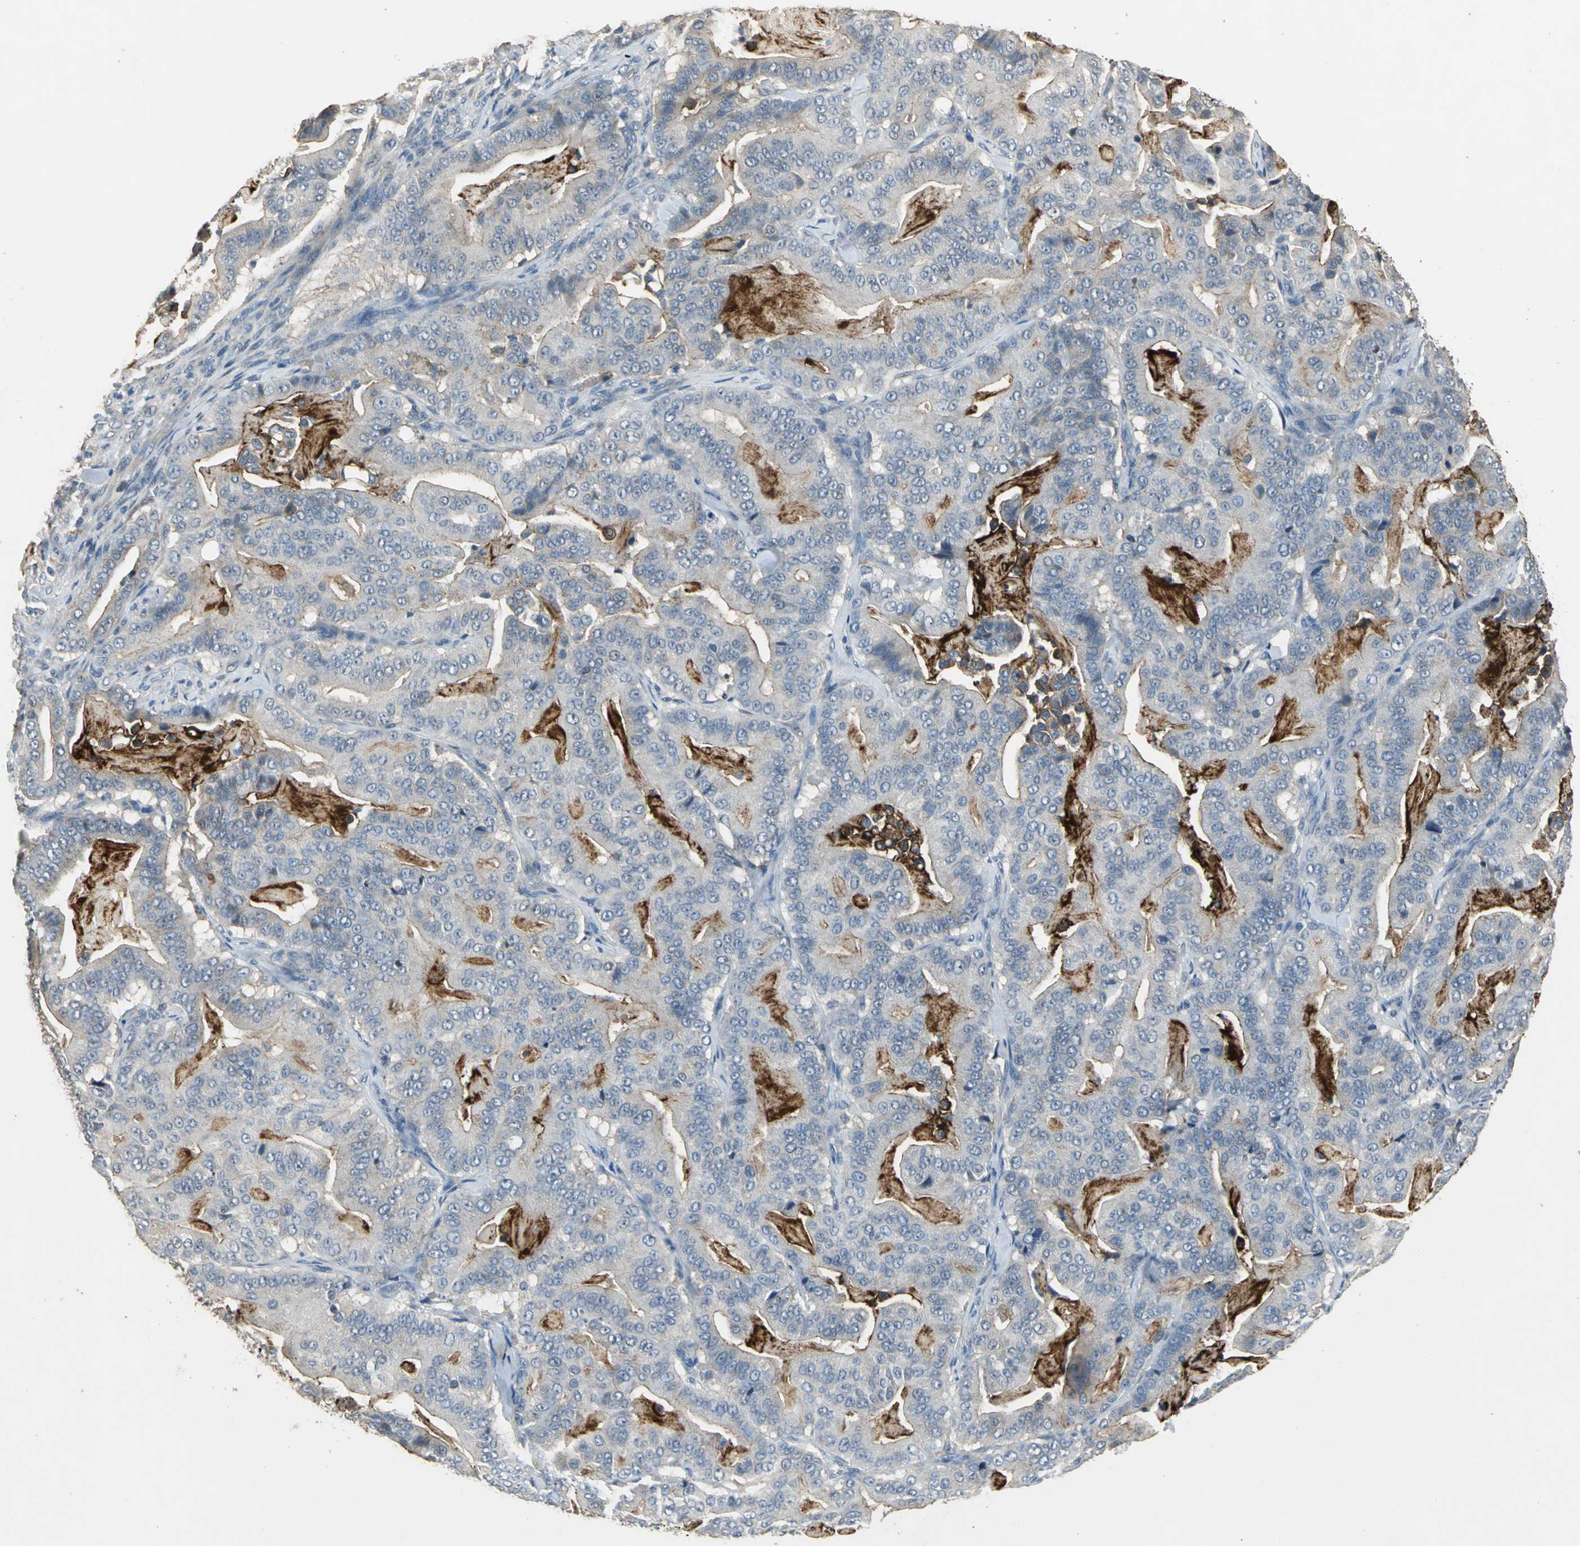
{"staining": {"intensity": "moderate", "quantity": ">75%", "location": "cytoplasmic/membranous"}, "tissue": "pancreatic cancer", "cell_type": "Tumor cells", "image_type": "cancer", "snomed": [{"axis": "morphology", "description": "Adenocarcinoma, NOS"}, {"axis": "topography", "description": "Pancreas"}], "caption": "Brown immunohistochemical staining in human adenocarcinoma (pancreatic) shows moderate cytoplasmic/membranous expression in approximately >75% of tumor cells.", "gene": "OCLN", "patient": {"sex": "male", "age": 63}}